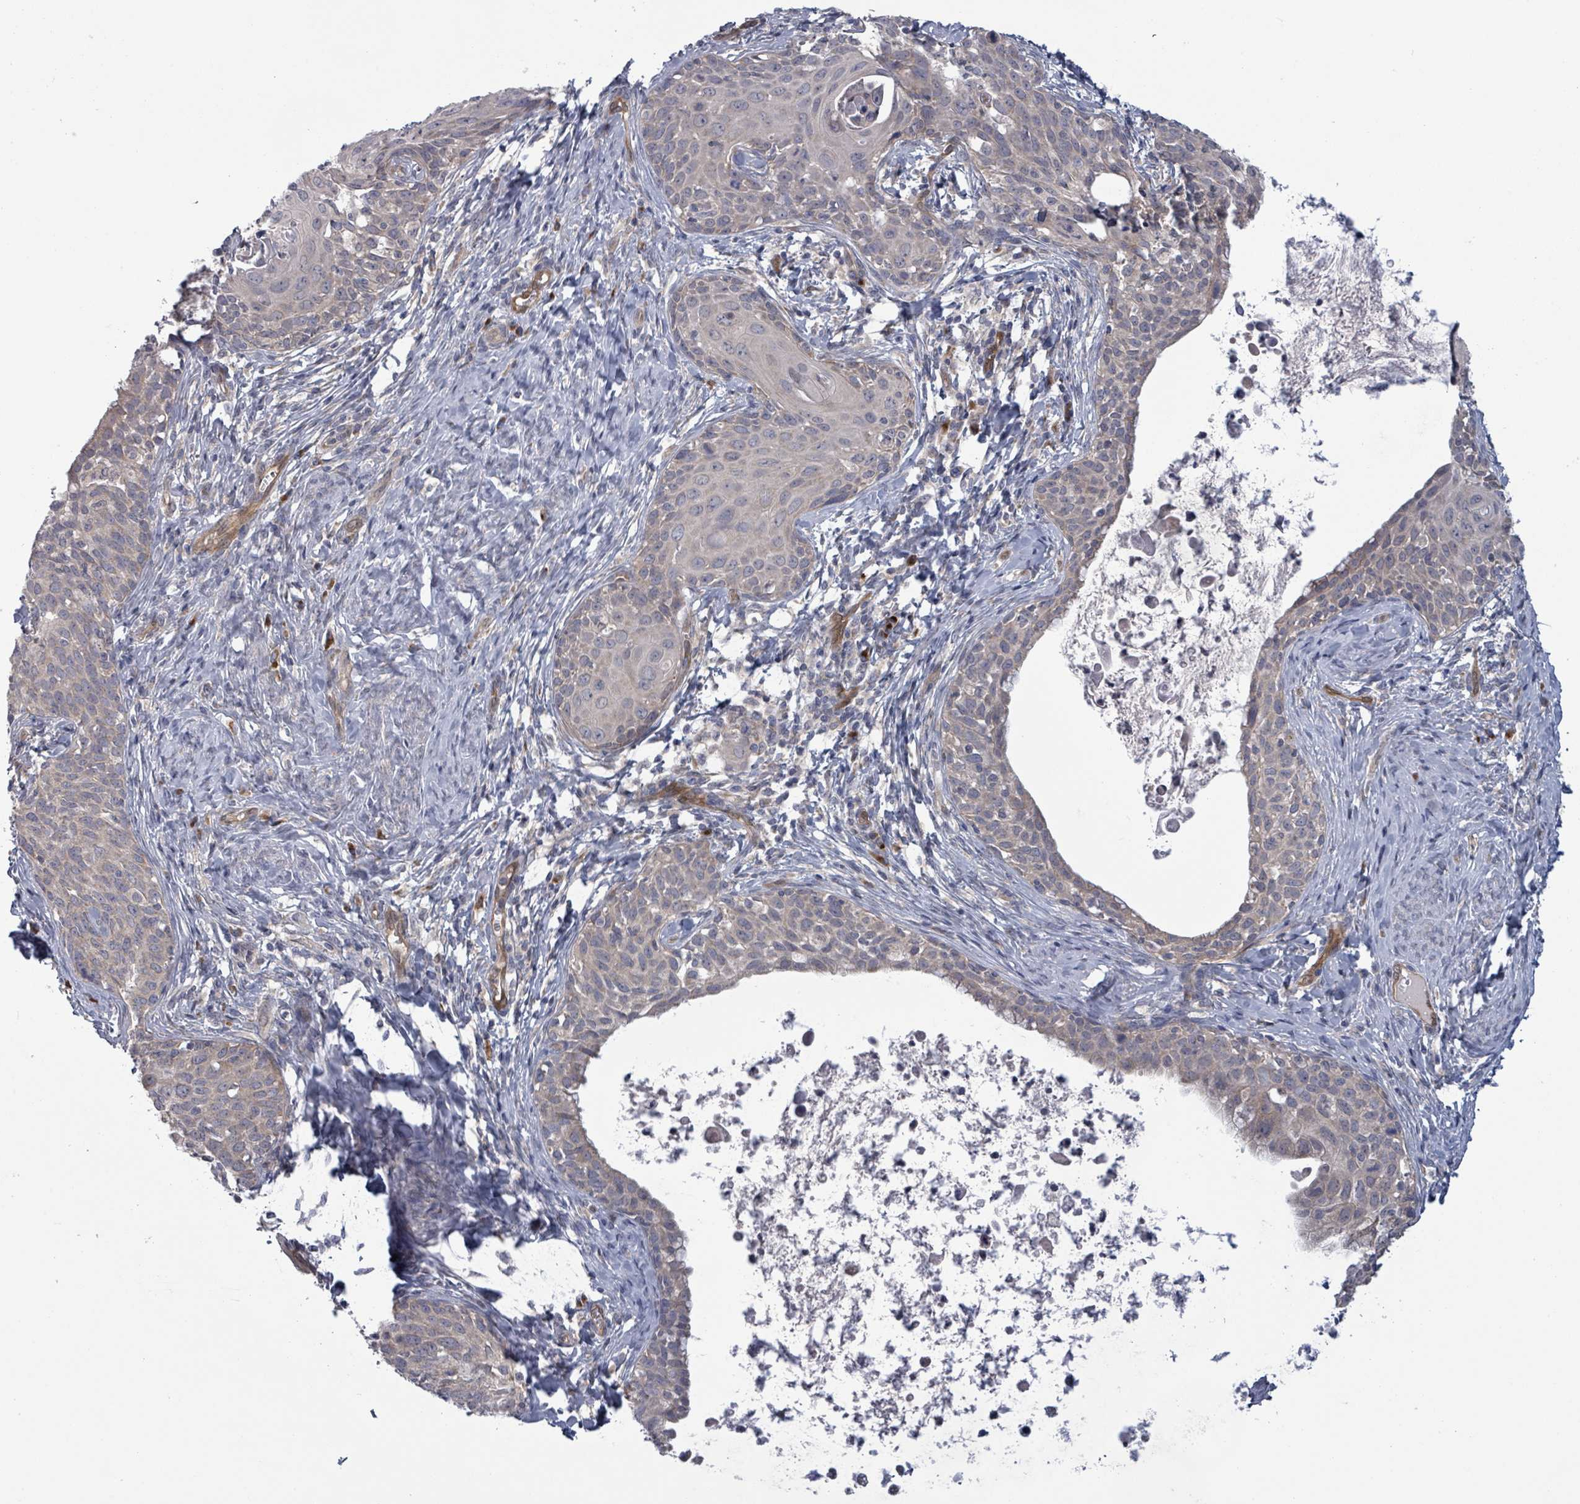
{"staining": {"intensity": "weak", "quantity": "<25%", "location": "cytoplasmic/membranous"}, "tissue": "cervical cancer", "cell_type": "Tumor cells", "image_type": "cancer", "snomed": [{"axis": "morphology", "description": "Squamous cell carcinoma, NOS"}, {"axis": "topography", "description": "Cervix"}], "caption": "Immunohistochemistry (IHC) image of human squamous cell carcinoma (cervical) stained for a protein (brown), which exhibits no positivity in tumor cells.", "gene": "FKBP1A", "patient": {"sex": "female", "age": 52}}